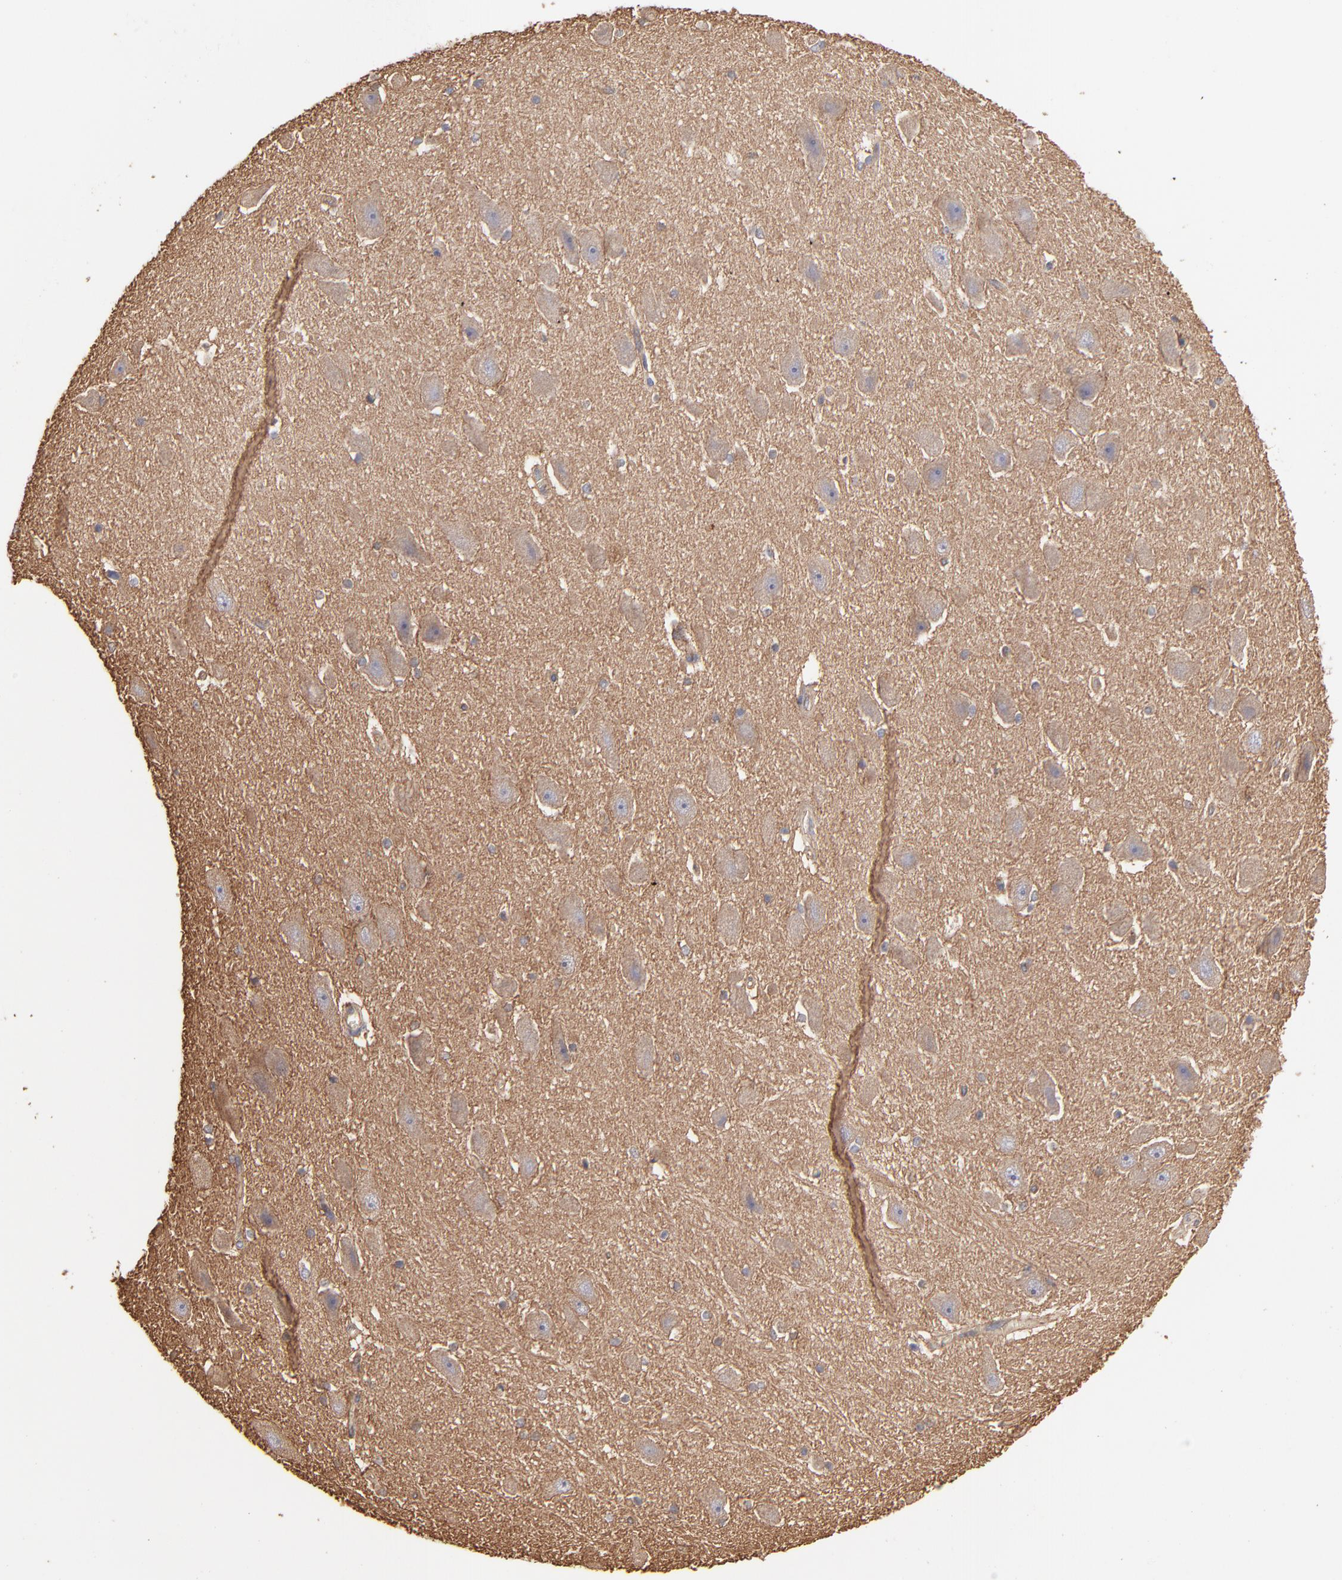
{"staining": {"intensity": "weak", "quantity": "<25%", "location": "cytoplasmic/membranous"}, "tissue": "hippocampus", "cell_type": "Glial cells", "image_type": "normal", "snomed": [{"axis": "morphology", "description": "Normal tissue, NOS"}, {"axis": "topography", "description": "Hippocampus"}], "caption": "Protein analysis of unremarkable hippocampus exhibits no significant expression in glial cells. (DAB (3,3'-diaminobenzidine) immunohistochemistry (IHC), high magnification).", "gene": "ARMT1", "patient": {"sex": "female", "age": 19}}